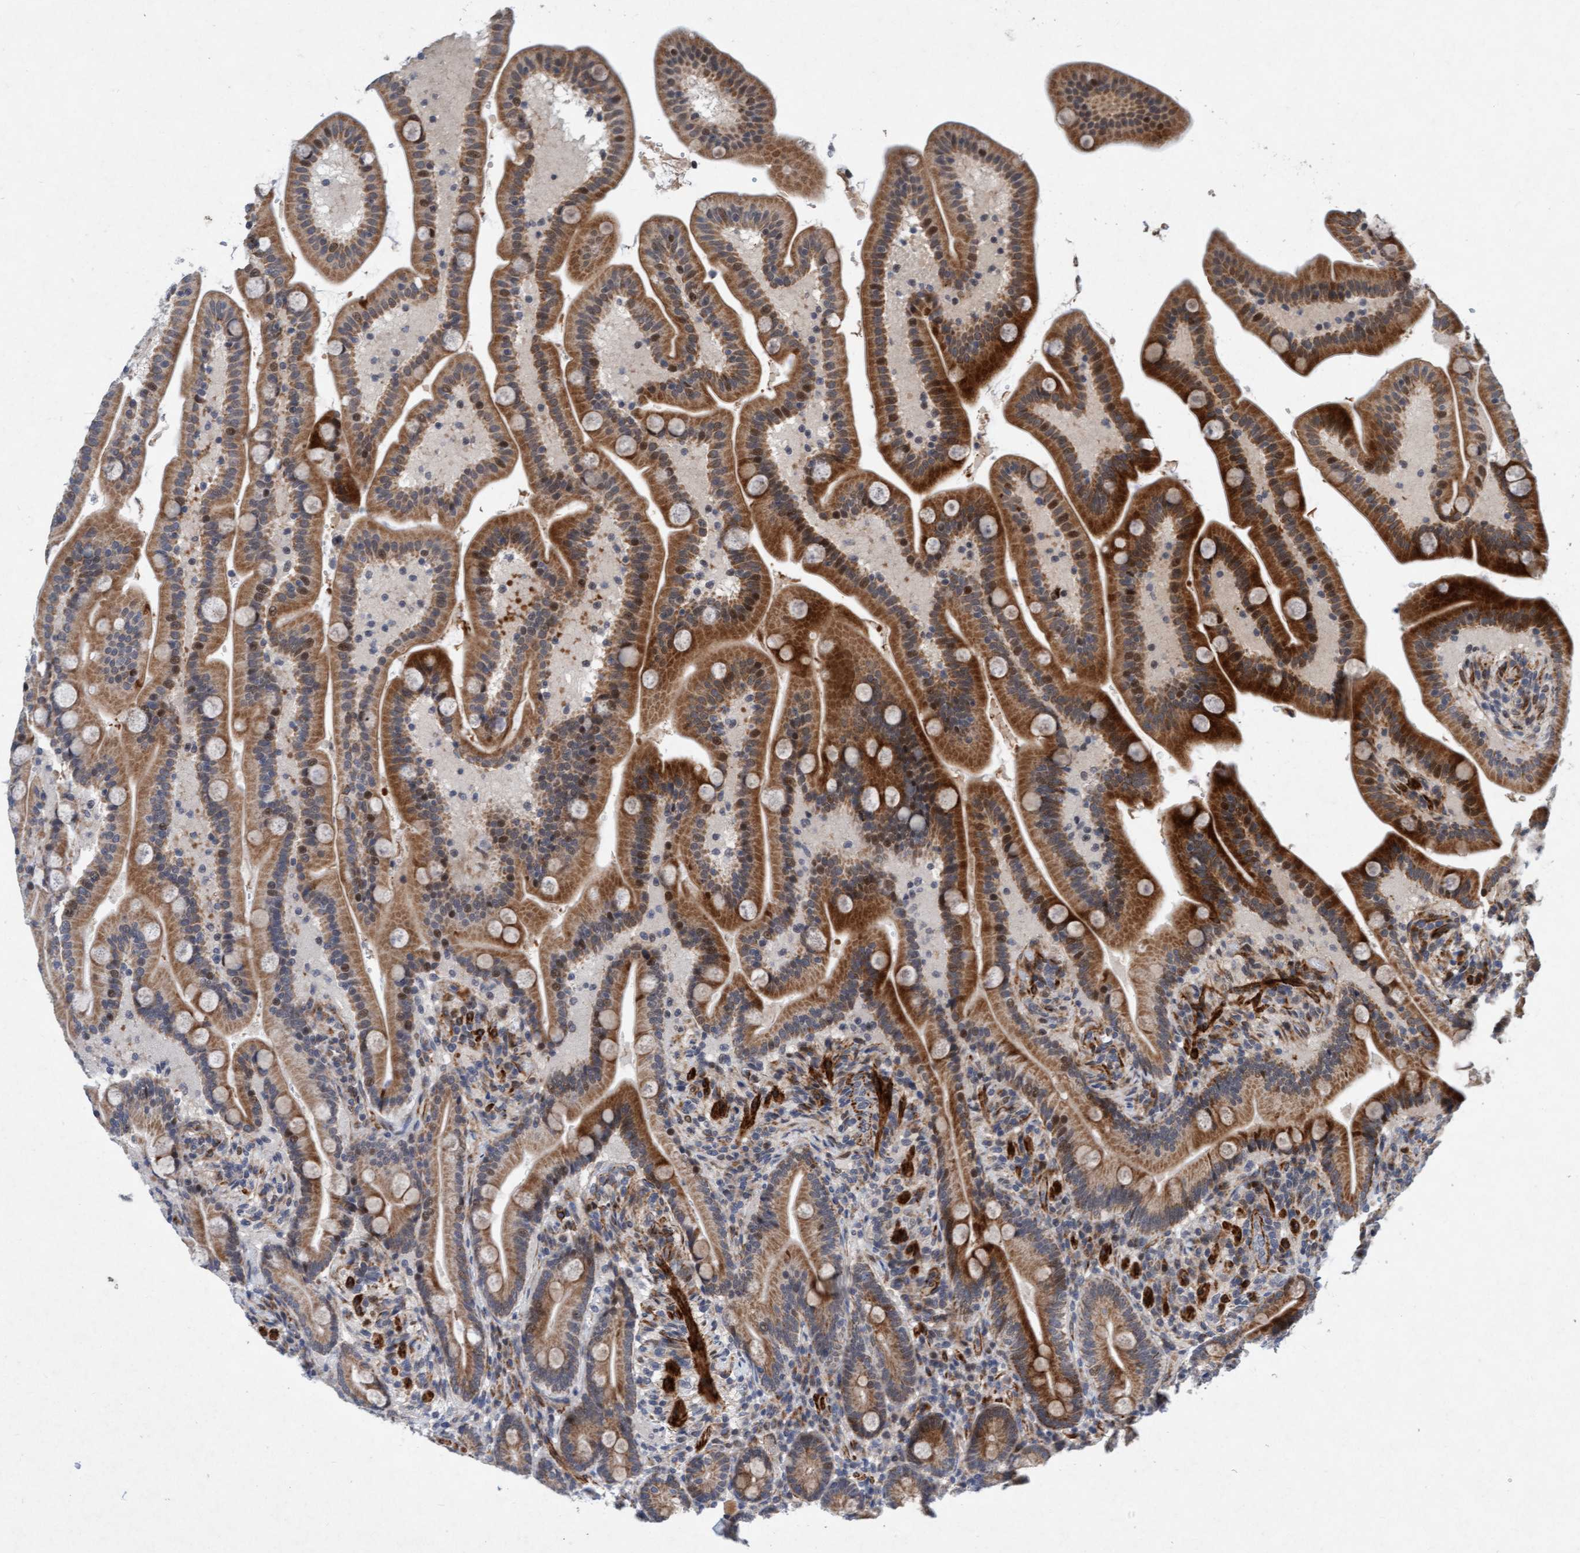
{"staining": {"intensity": "strong", "quantity": ">75%", "location": "cytoplasmic/membranous"}, "tissue": "duodenum", "cell_type": "Glandular cells", "image_type": "normal", "snomed": [{"axis": "morphology", "description": "Normal tissue, NOS"}, {"axis": "topography", "description": "Duodenum"}], "caption": "IHC histopathology image of benign duodenum: human duodenum stained using IHC exhibits high levels of strong protein expression localized specifically in the cytoplasmic/membranous of glandular cells, appearing as a cytoplasmic/membranous brown color.", "gene": "TMEM70", "patient": {"sex": "male", "age": 54}}